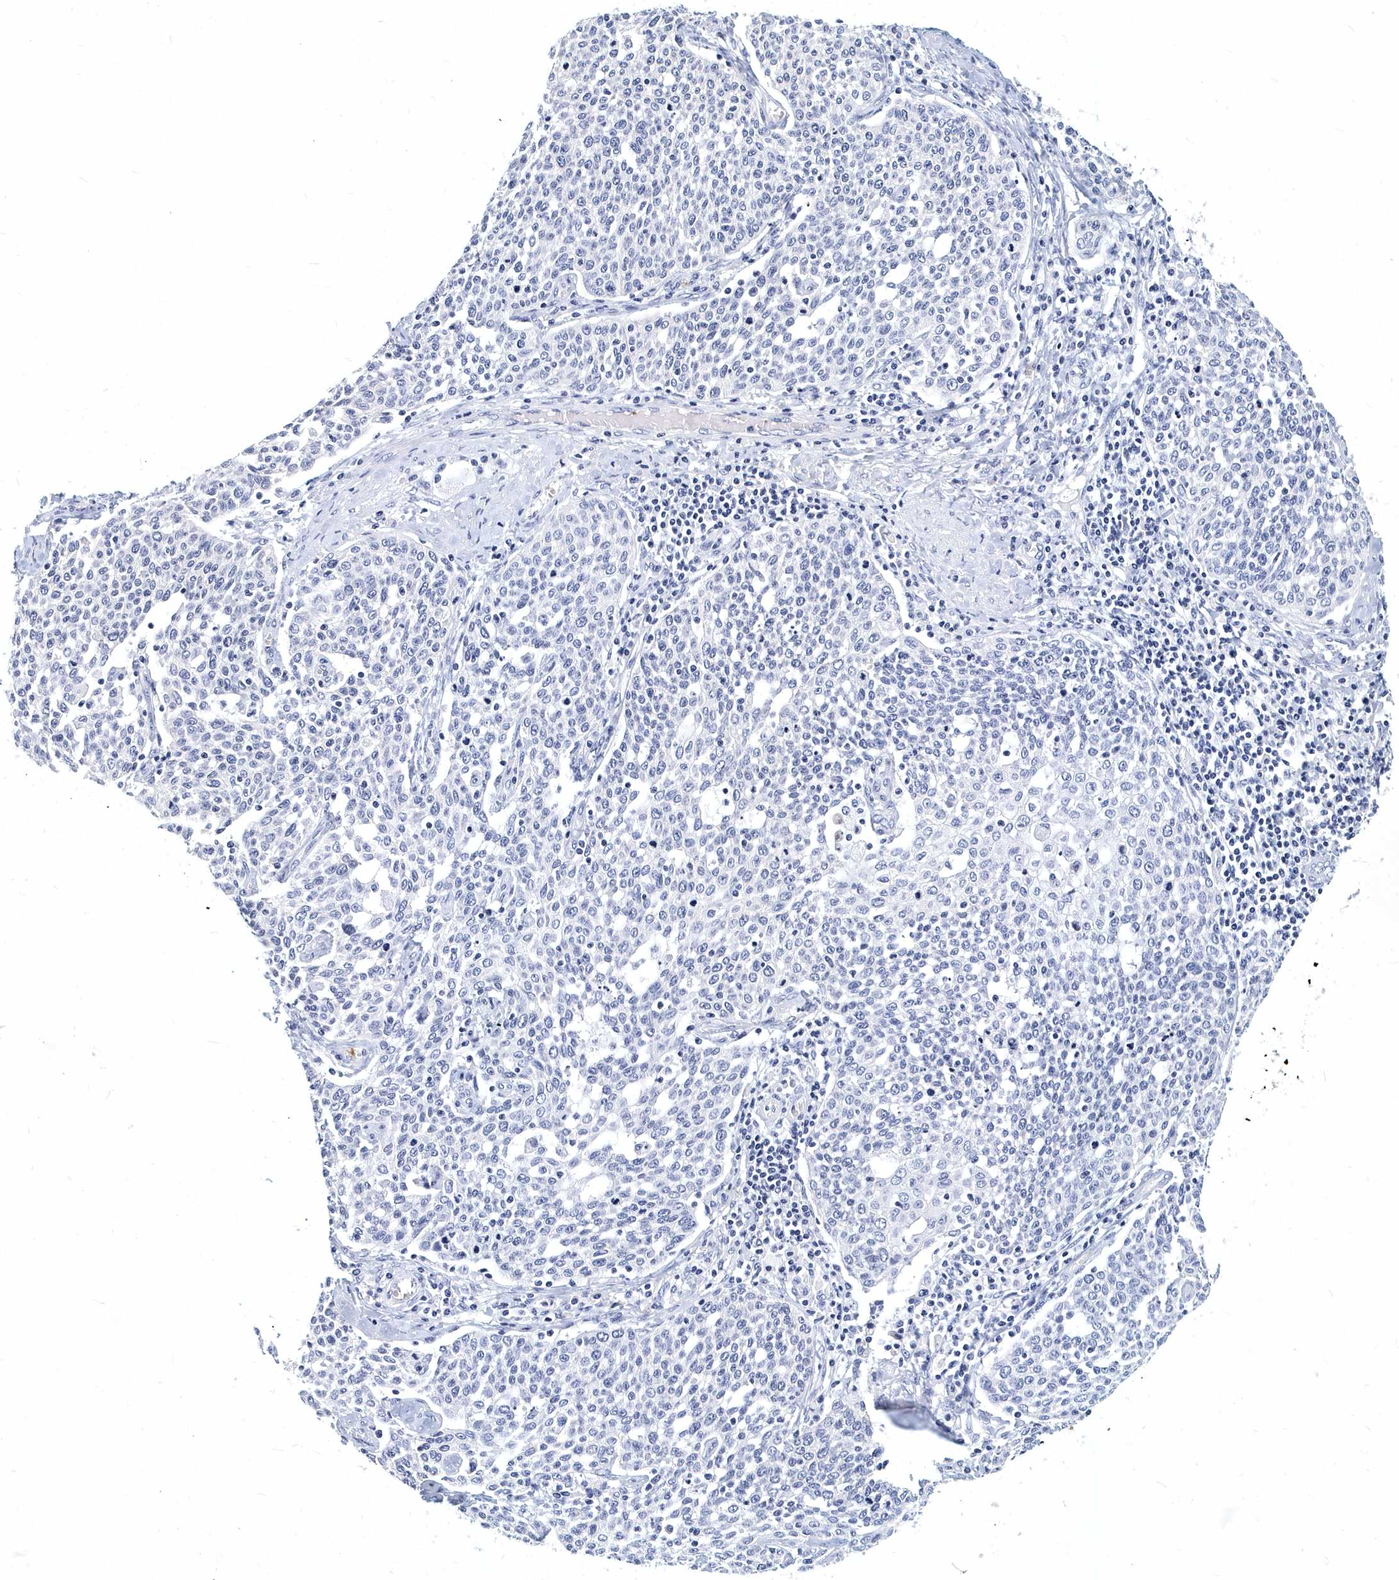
{"staining": {"intensity": "negative", "quantity": "none", "location": "none"}, "tissue": "cervical cancer", "cell_type": "Tumor cells", "image_type": "cancer", "snomed": [{"axis": "morphology", "description": "Squamous cell carcinoma, NOS"}, {"axis": "topography", "description": "Cervix"}], "caption": "Immunohistochemistry (IHC) of human squamous cell carcinoma (cervical) exhibits no positivity in tumor cells. (Brightfield microscopy of DAB (3,3'-diaminobenzidine) immunohistochemistry at high magnification).", "gene": "ITGA2B", "patient": {"sex": "female", "age": 34}}